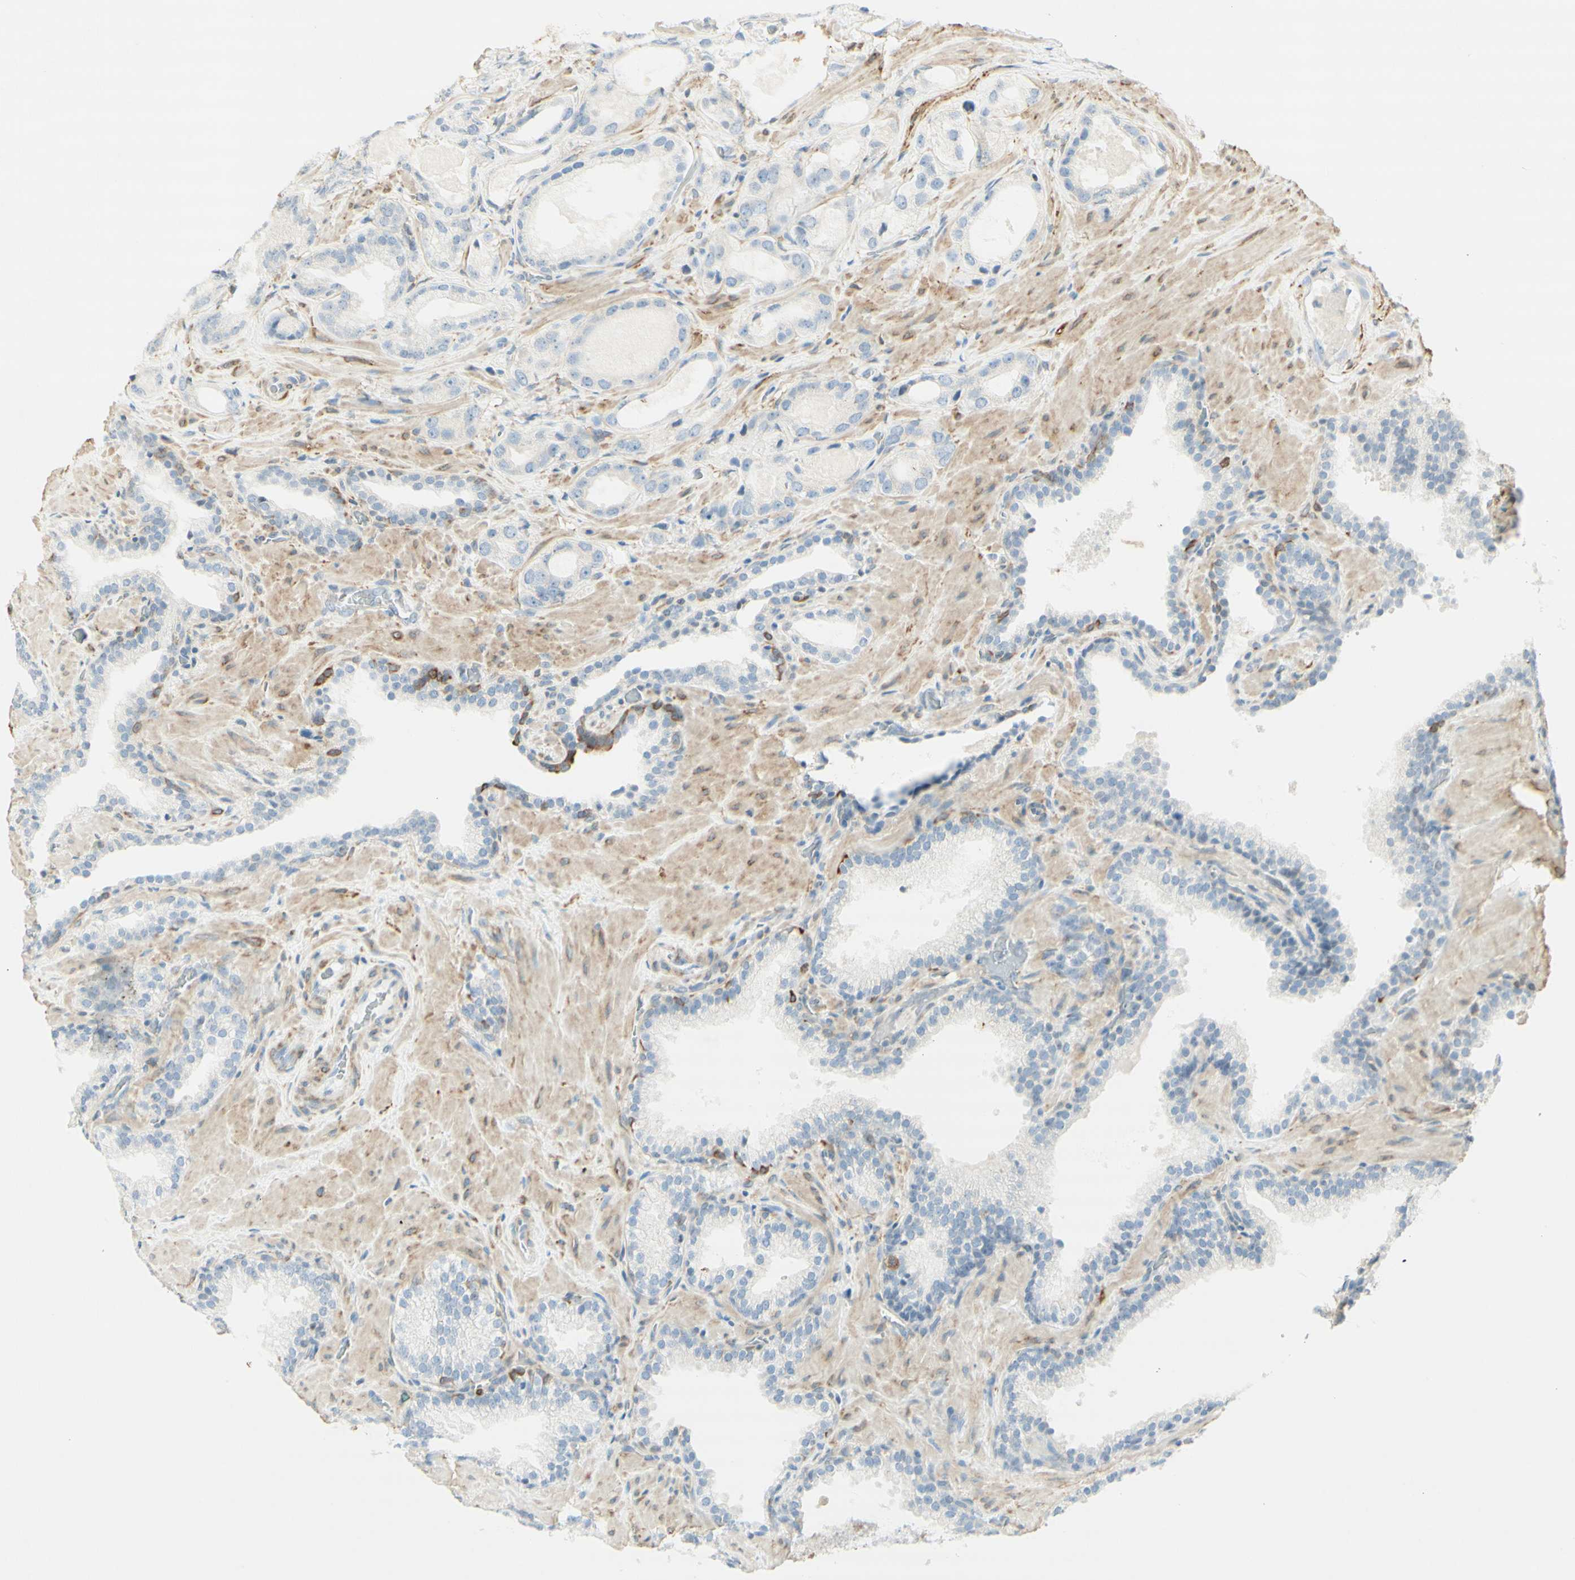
{"staining": {"intensity": "negative", "quantity": "none", "location": "none"}, "tissue": "prostate cancer", "cell_type": "Tumor cells", "image_type": "cancer", "snomed": [{"axis": "morphology", "description": "Adenocarcinoma, High grade"}, {"axis": "topography", "description": "Prostate"}], "caption": "Tumor cells show no significant staining in prostate cancer. (Stains: DAB (3,3'-diaminobenzidine) immunohistochemistry with hematoxylin counter stain, Microscopy: brightfield microscopy at high magnification).", "gene": "MAP1B", "patient": {"sex": "male", "age": 64}}